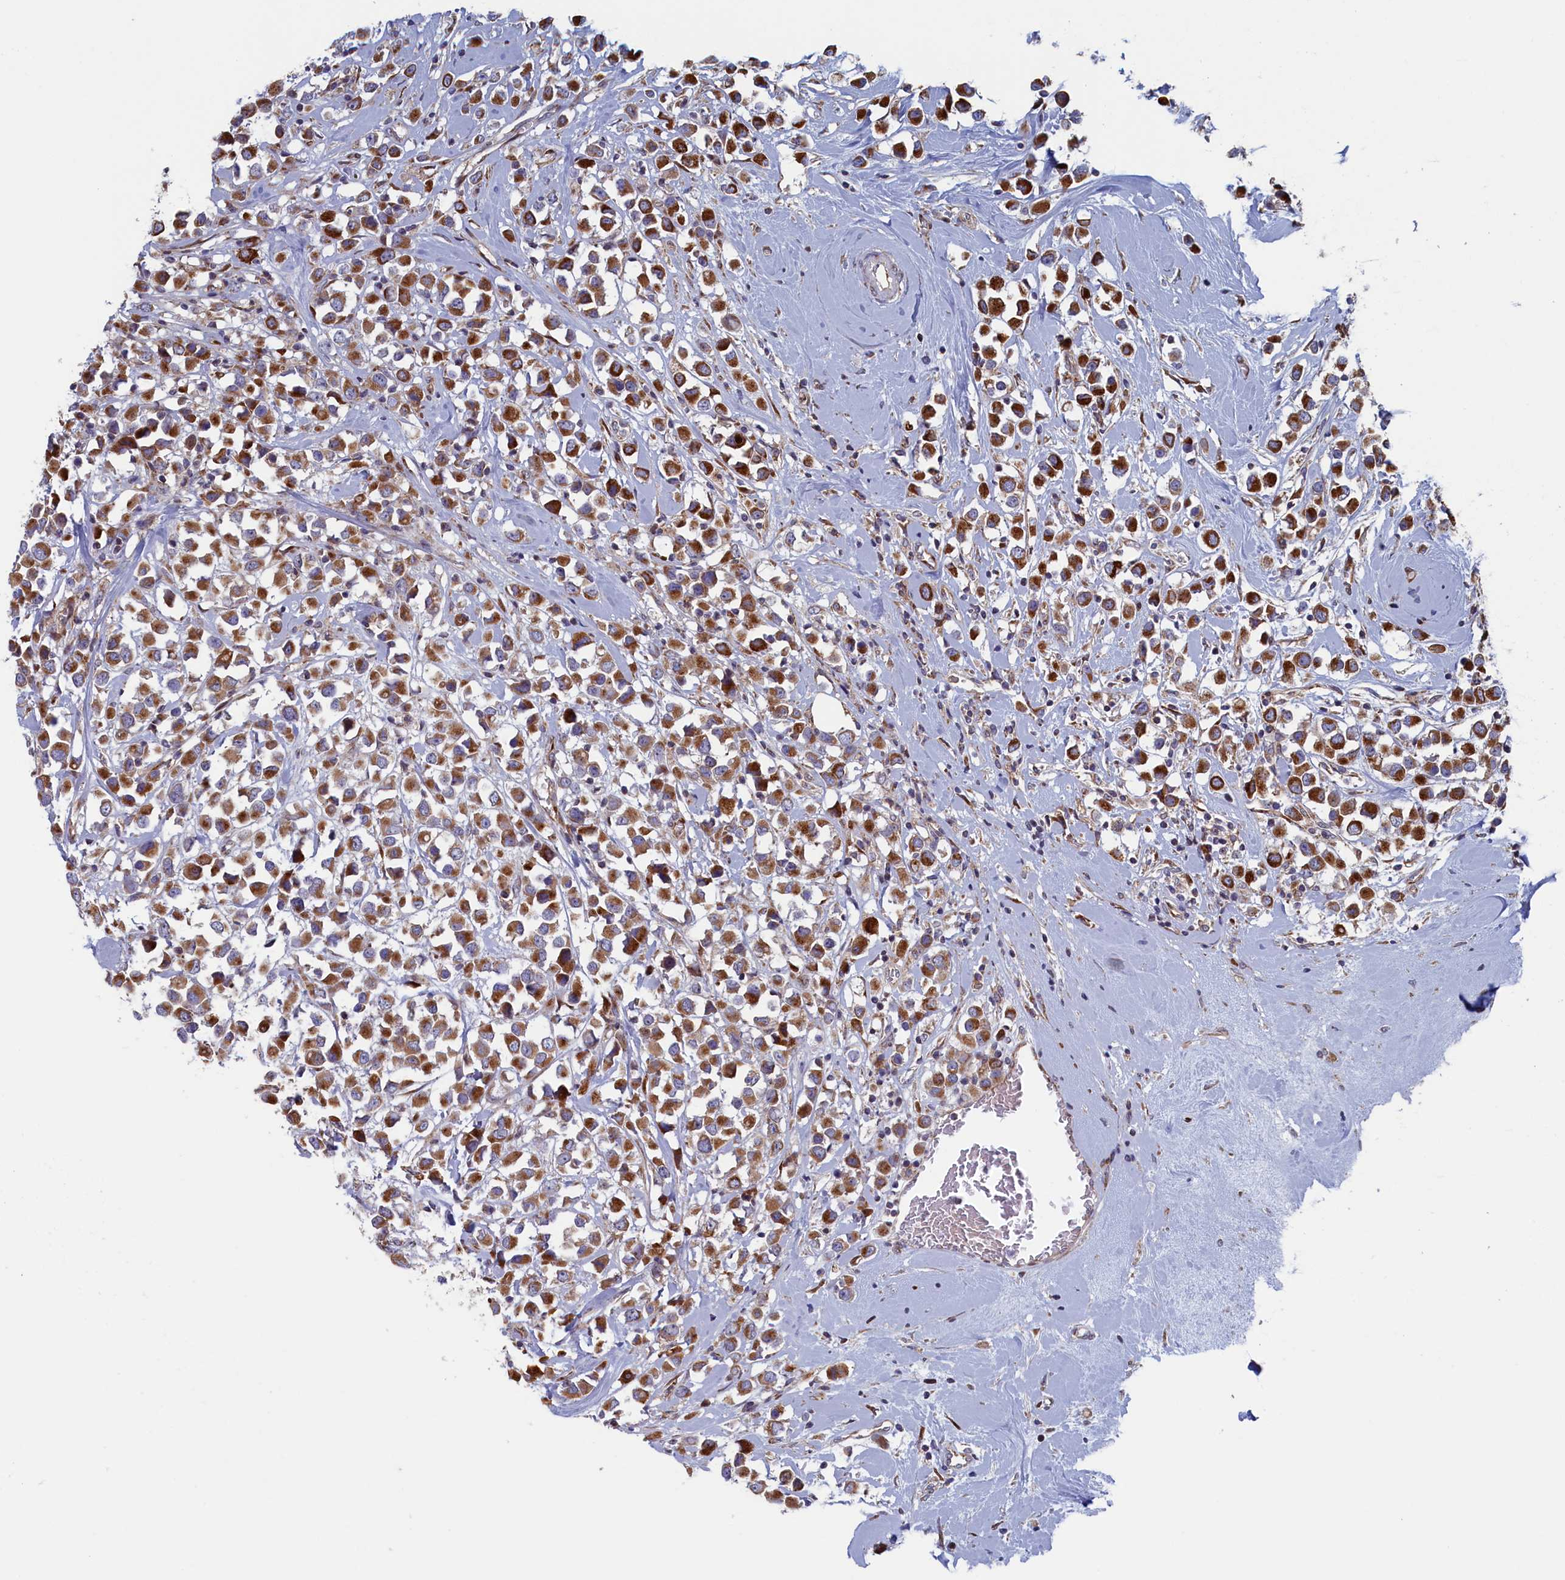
{"staining": {"intensity": "strong", "quantity": ">75%", "location": "cytoplasmic/membranous"}, "tissue": "breast cancer", "cell_type": "Tumor cells", "image_type": "cancer", "snomed": [{"axis": "morphology", "description": "Duct carcinoma"}, {"axis": "topography", "description": "Breast"}], "caption": "An image of breast cancer (invasive ductal carcinoma) stained for a protein reveals strong cytoplasmic/membranous brown staining in tumor cells. (DAB = brown stain, brightfield microscopy at high magnification).", "gene": "MTFMT", "patient": {"sex": "female", "age": 61}}